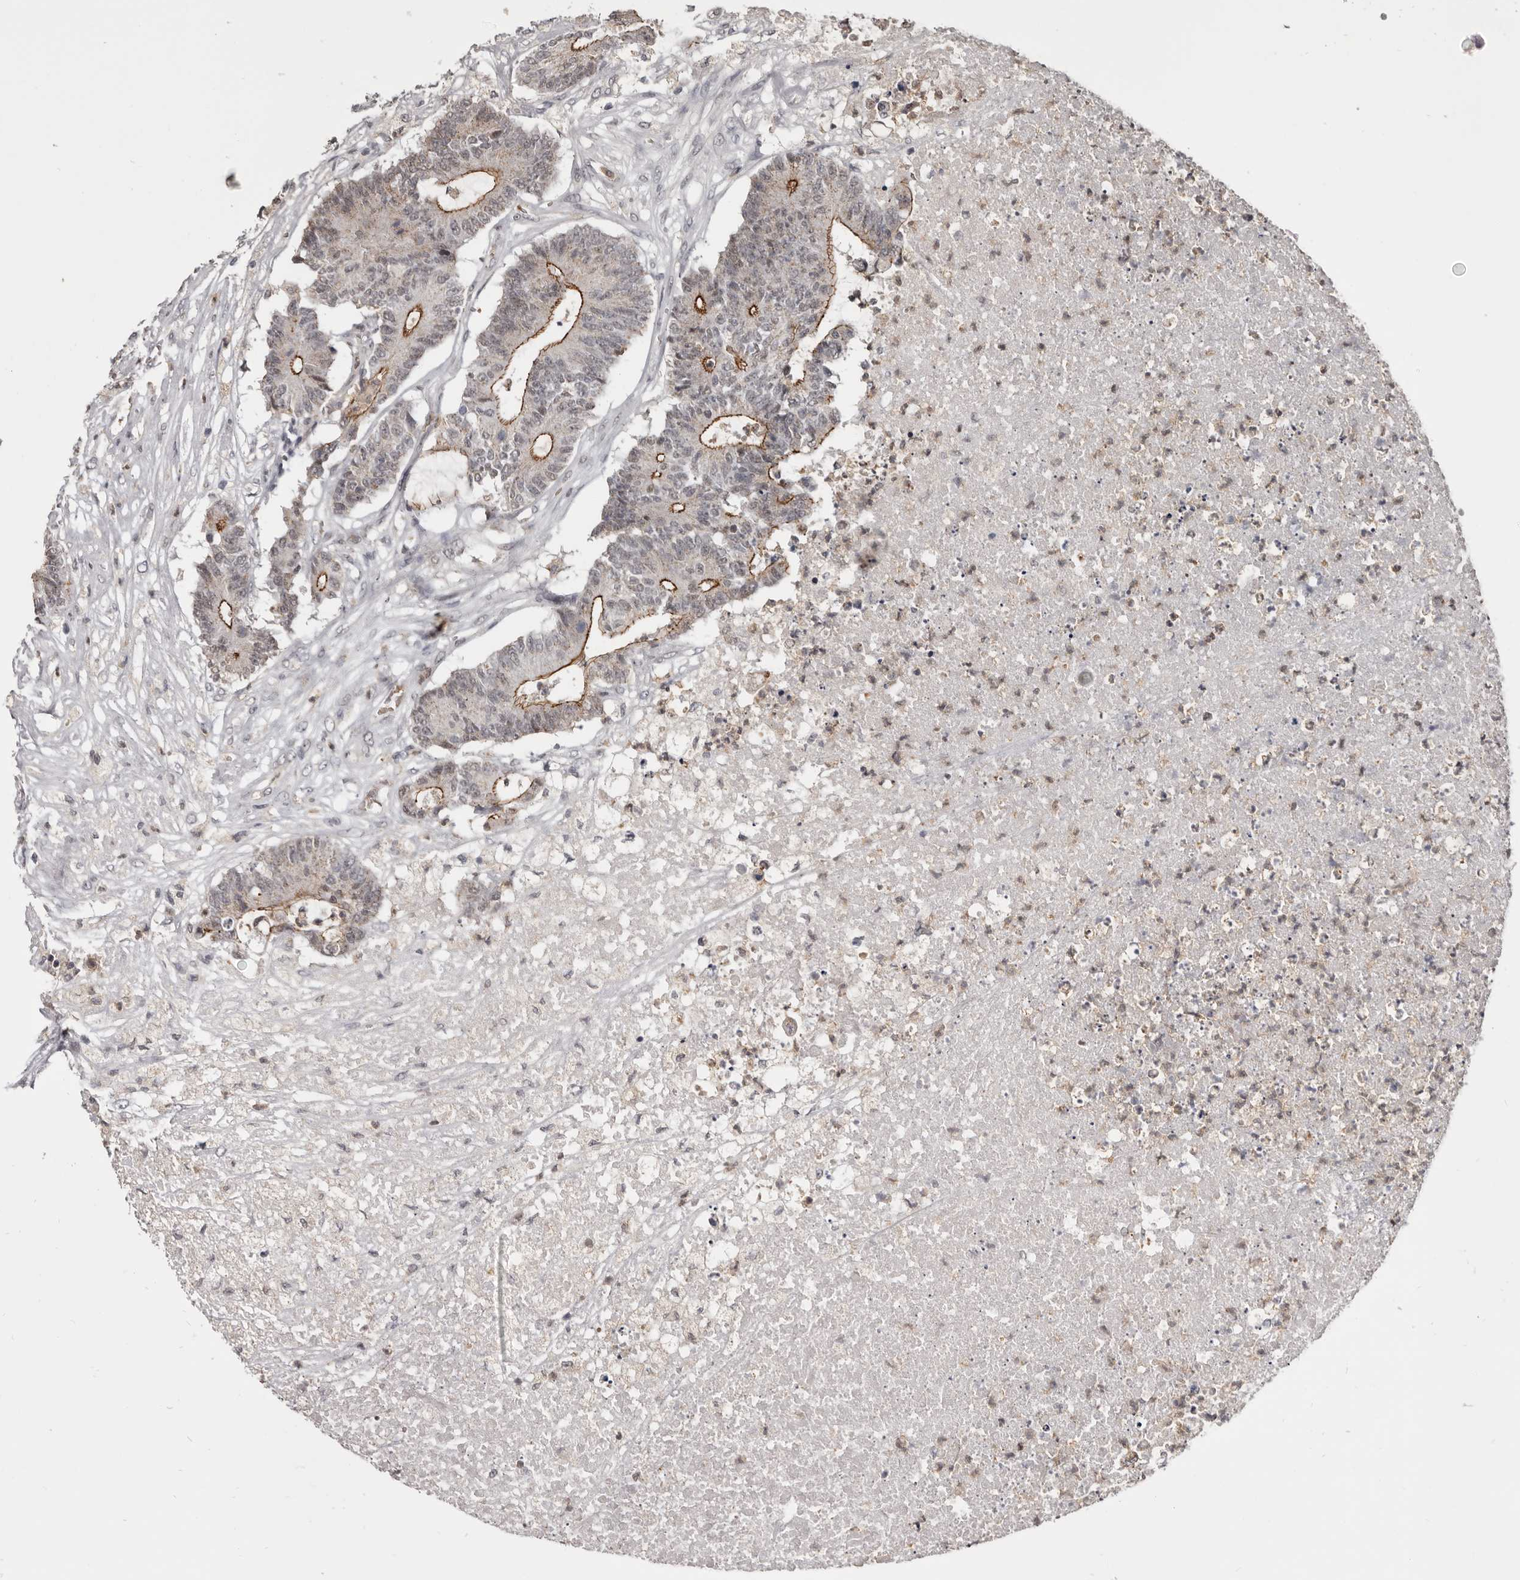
{"staining": {"intensity": "moderate", "quantity": "25%-75%", "location": "cytoplasmic/membranous"}, "tissue": "colorectal cancer", "cell_type": "Tumor cells", "image_type": "cancer", "snomed": [{"axis": "morphology", "description": "Adenocarcinoma, NOS"}, {"axis": "topography", "description": "Colon"}], "caption": "A histopathology image showing moderate cytoplasmic/membranous expression in approximately 25%-75% of tumor cells in colorectal cancer, as visualized by brown immunohistochemical staining.", "gene": "CGN", "patient": {"sex": "female", "age": 84}}